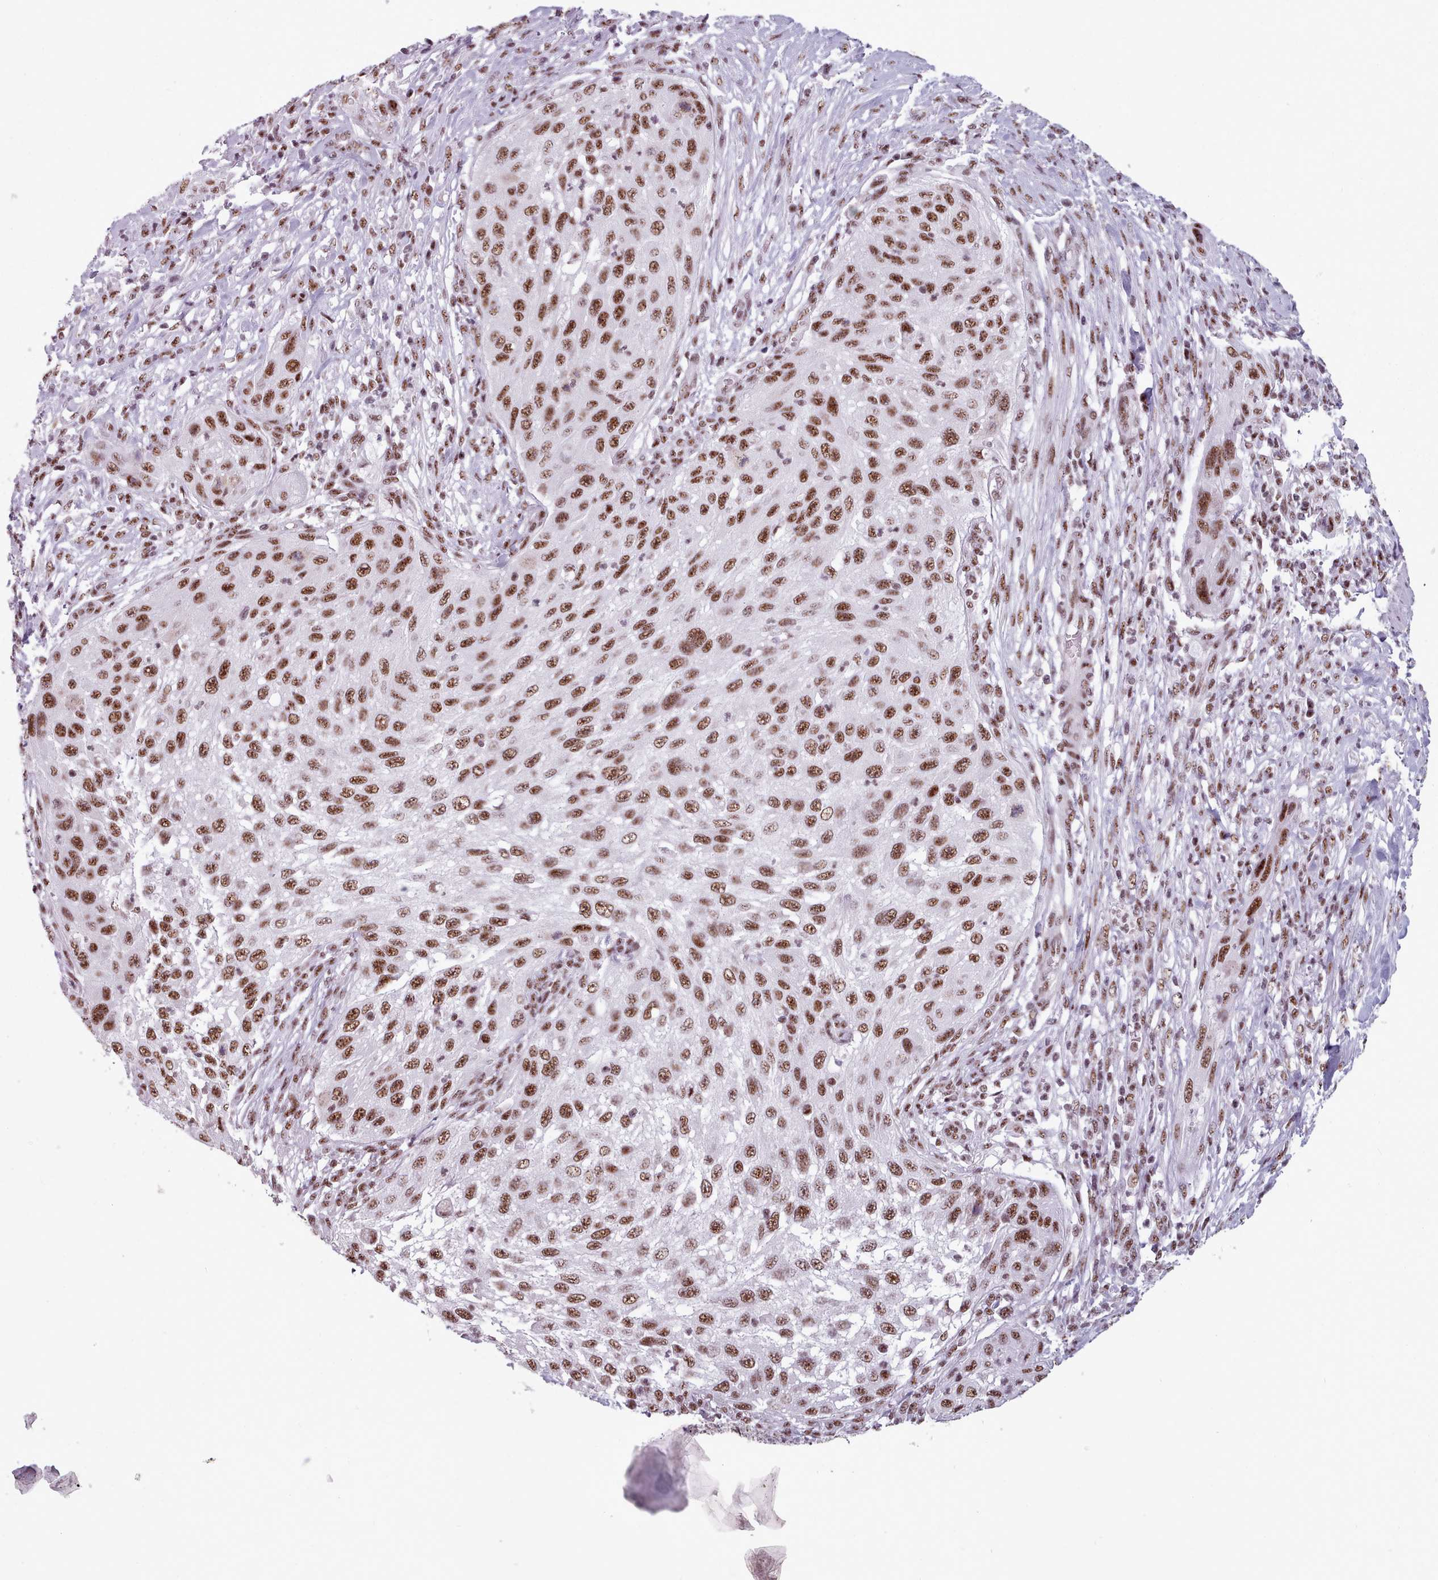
{"staining": {"intensity": "strong", "quantity": ">75%", "location": "nuclear"}, "tissue": "cervical cancer", "cell_type": "Tumor cells", "image_type": "cancer", "snomed": [{"axis": "morphology", "description": "Squamous cell carcinoma, NOS"}, {"axis": "topography", "description": "Cervix"}], "caption": "Immunohistochemistry histopathology image of cervical cancer stained for a protein (brown), which exhibits high levels of strong nuclear expression in approximately >75% of tumor cells.", "gene": "SRRM1", "patient": {"sex": "female", "age": 42}}